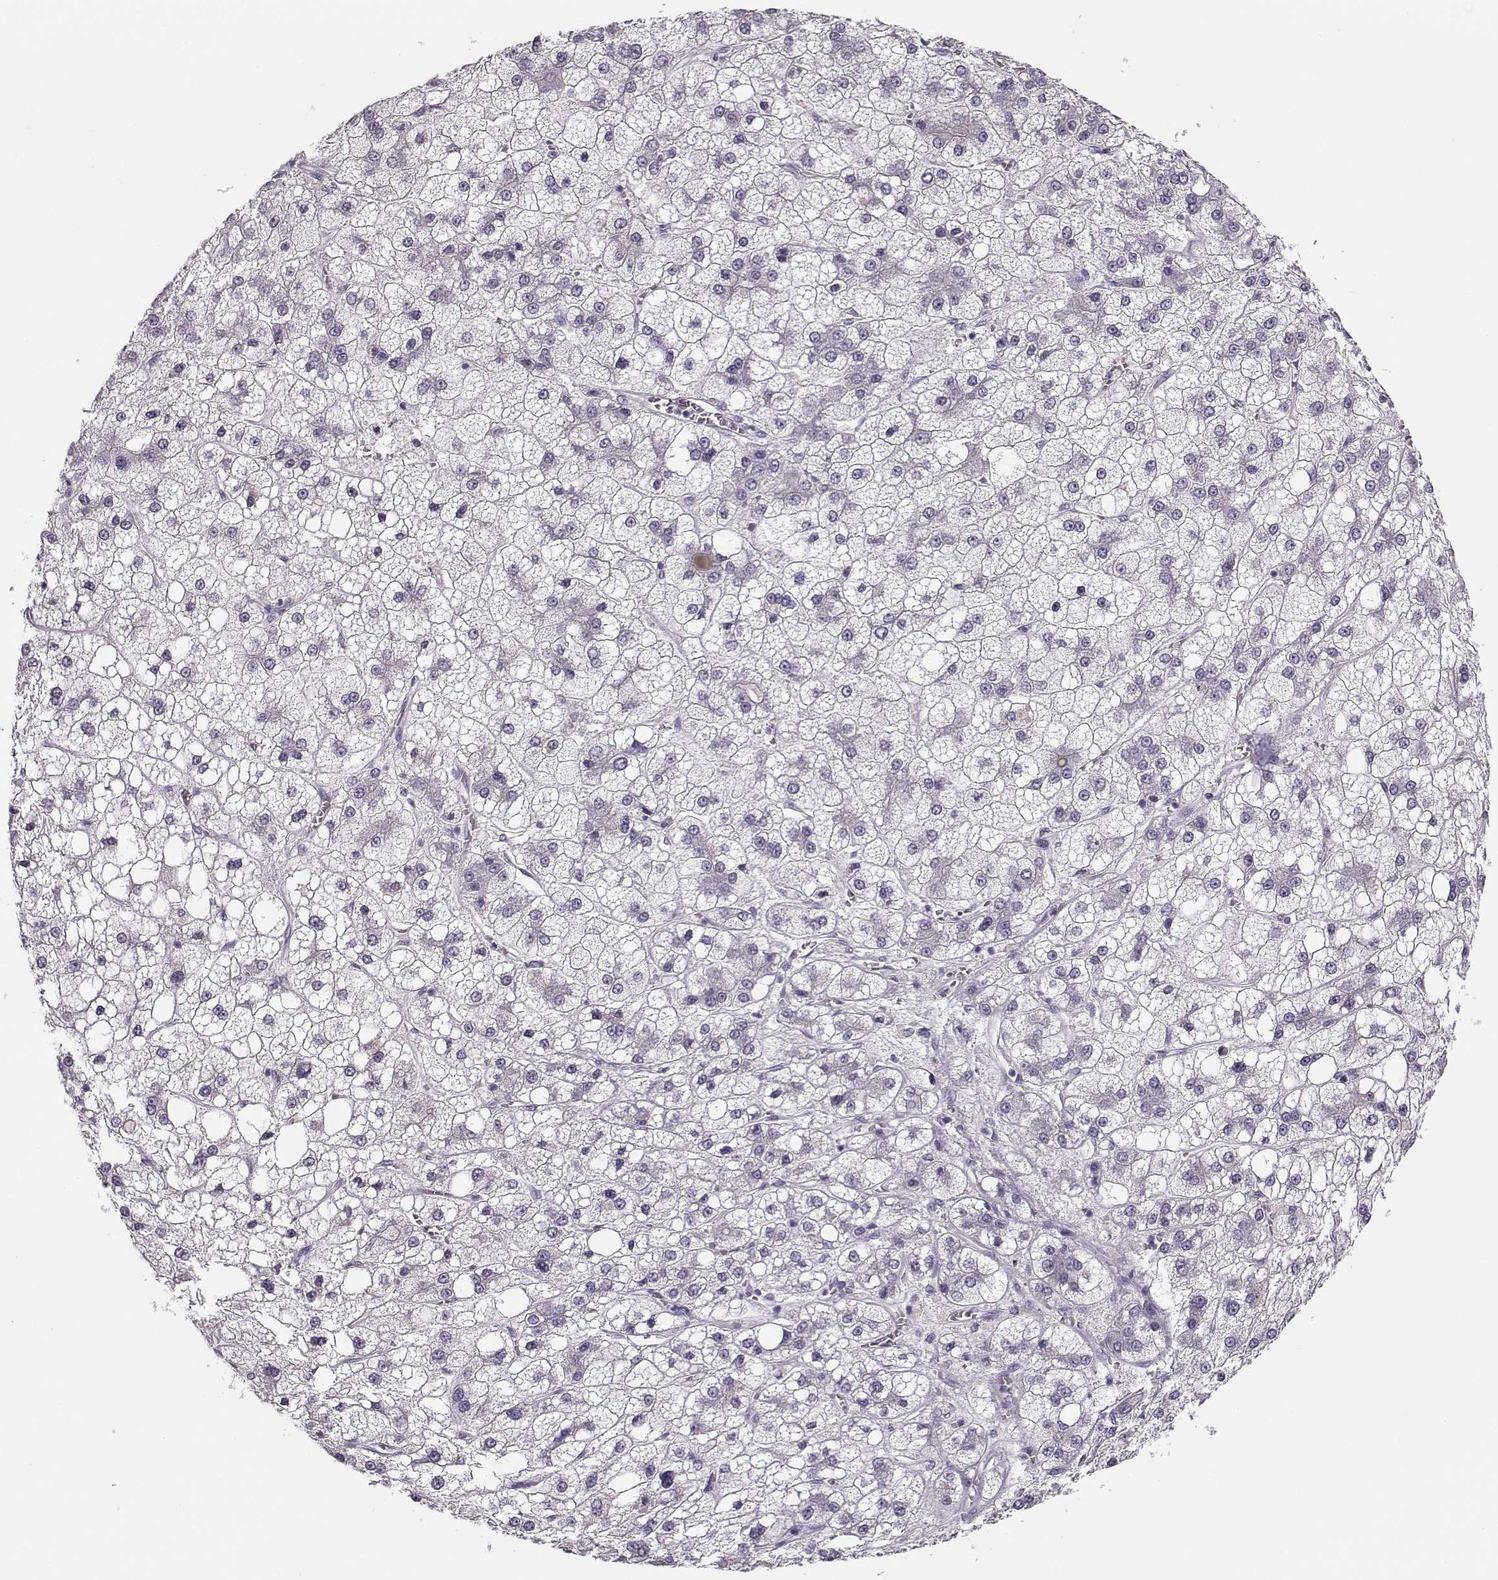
{"staining": {"intensity": "negative", "quantity": "none", "location": "none"}, "tissue": "liver cancer", "cell_type": "Tumor cells", "image_type": "cancer", "snomed": [{"axis": "morphology", "description": "Carcinoma, Hepatocellular, NOS"}, {"axis": "topography", "description": "Liver"}], "caption": "Immunohistochemistry photomicrograph of neoplastic tissue: human hepatocellular carcinoma (liver) stained with DAB displays no significant protein expression in tumor cells.", "gene": "PNMT", "patient": {"sex": "male", "age": 73}}